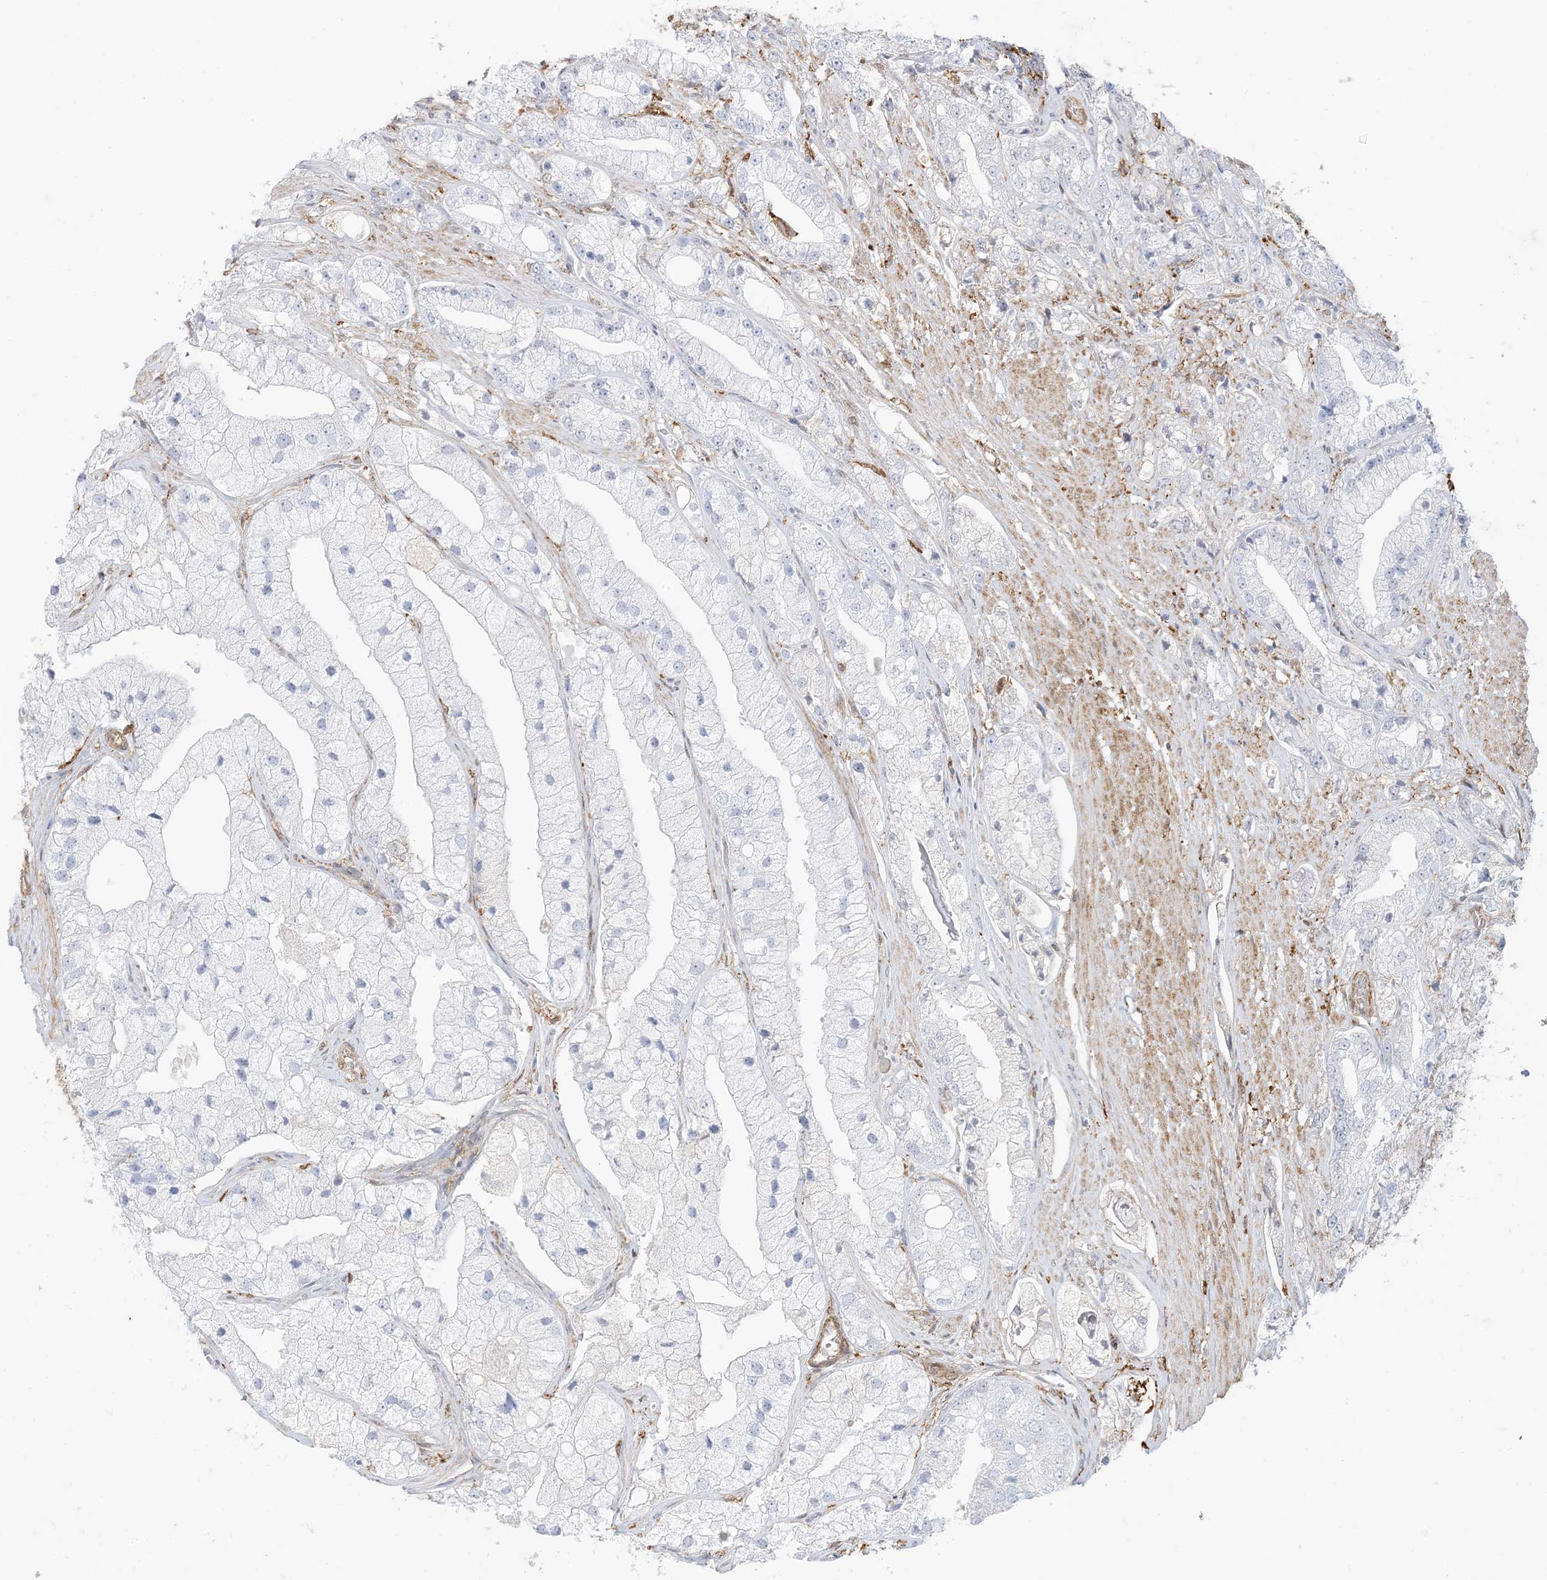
{"staining": {"intensity": "negative", "quantity": "none", "location": "none"}, "tissue": "prostate cancer", "cell_type": "Tumor cells", "image_type": "cancer", "snomed": [{"axis": "morphology", "description": "Adenocarcinoma, High grade"}, {"axis": "topography", "description": "Prostate"}], "caption": "DAB (3,3'-diaminobenzidine) immunohistochemical staining of prostate high-grade adenocarcinoma shows no significant expression in tumor cells.", "gene": "GSN", "patient": {"sex": "male", "age": 50}}